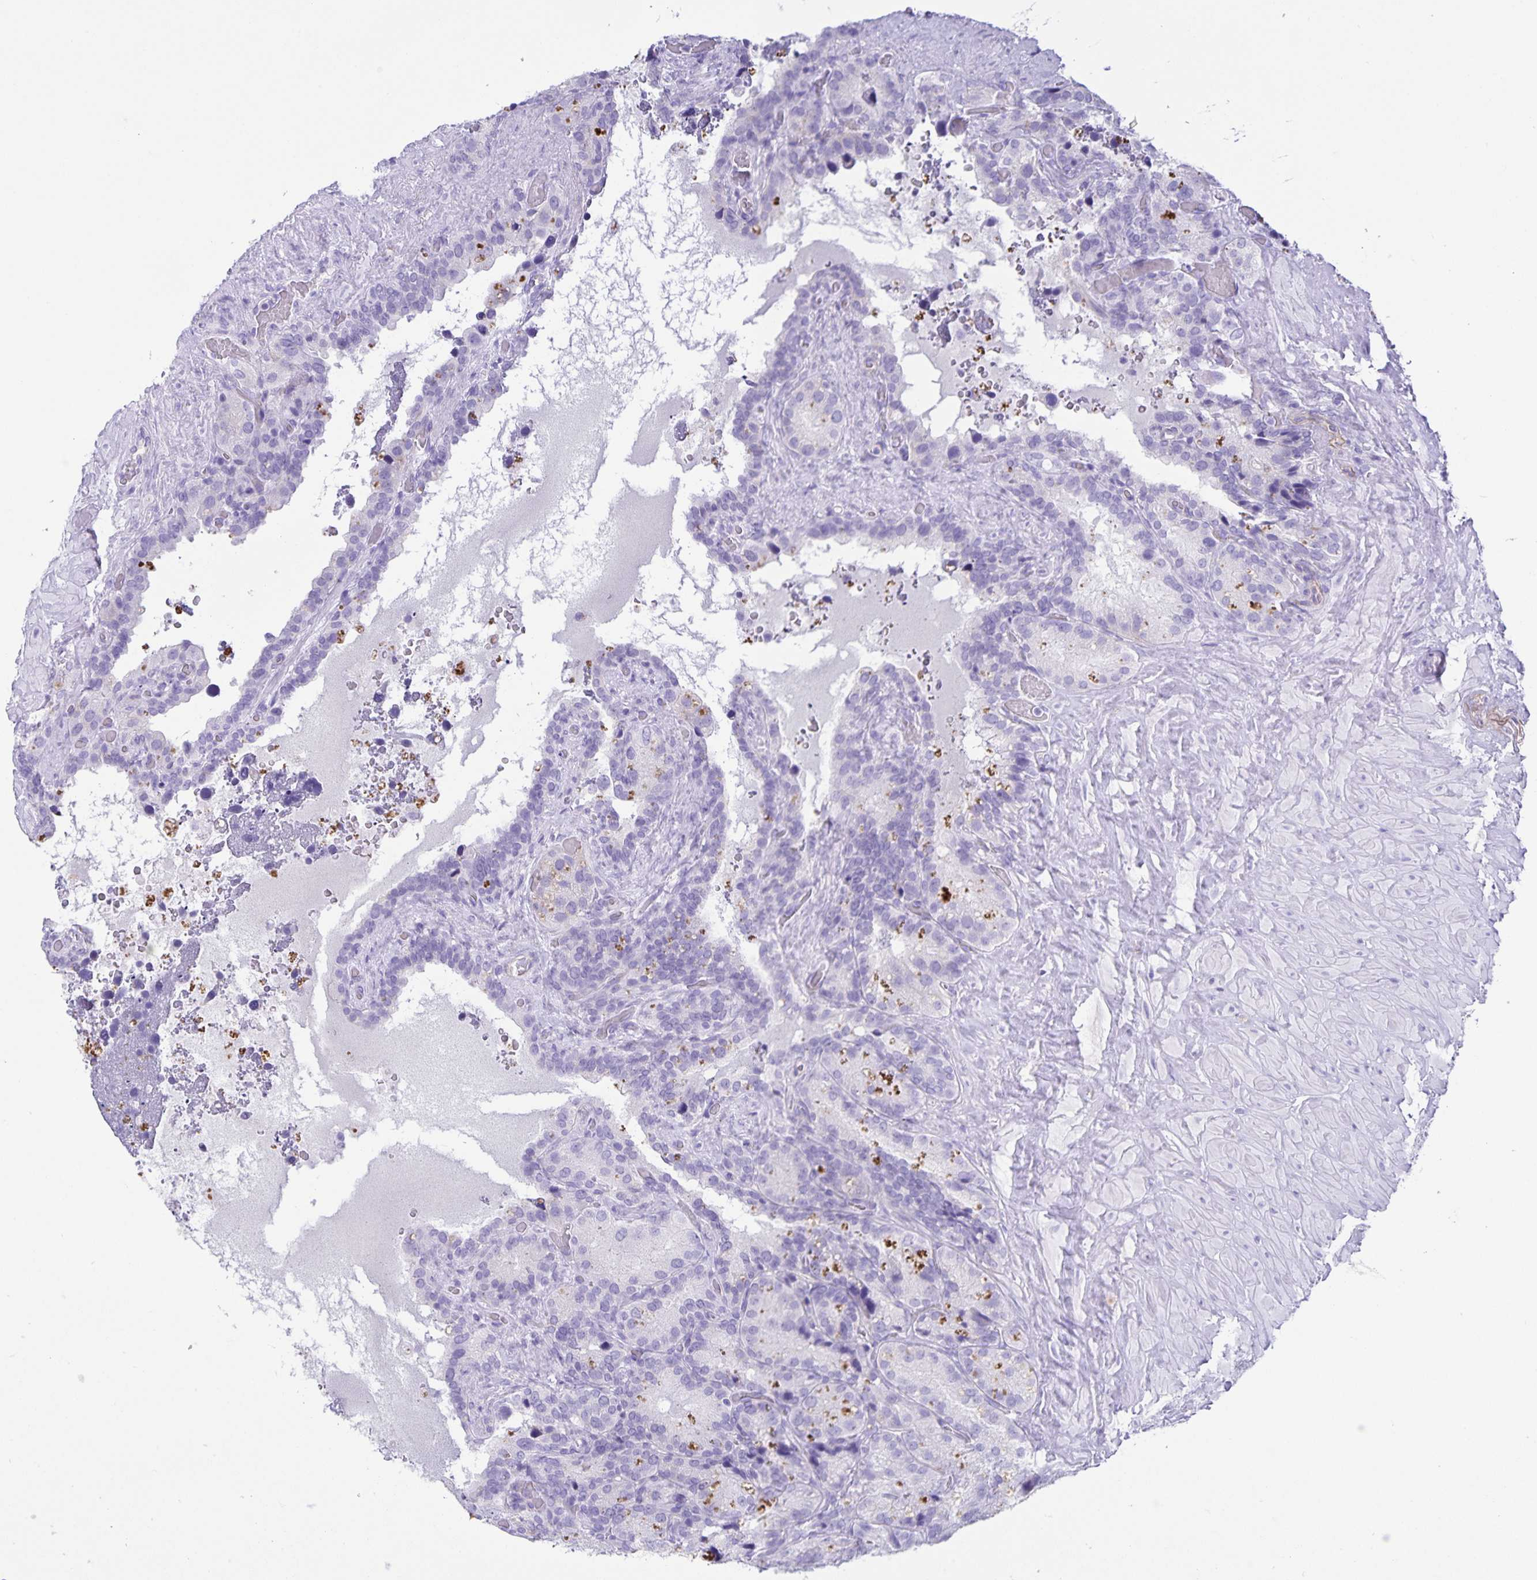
{"staining": {"intensity": "negative", "quantity": "none", "location": "none"}, "tissue": "seminal vesicle", "cell_type": "Glandular cells", "image_type": "normal", "snomed": [{"axis": "morphology", "description": "Normal tissue, NOS"}, {"axis": "topography", "description": "Seminal veicle"}], "caption": "IHC of benign seminal vesicle shows no expression in glandular cells. (Immunohistochemistry, brightfield microscopy, high magnification).", "gene": "UBQLN3", "patient": {"sex": "male", "age": 60}}